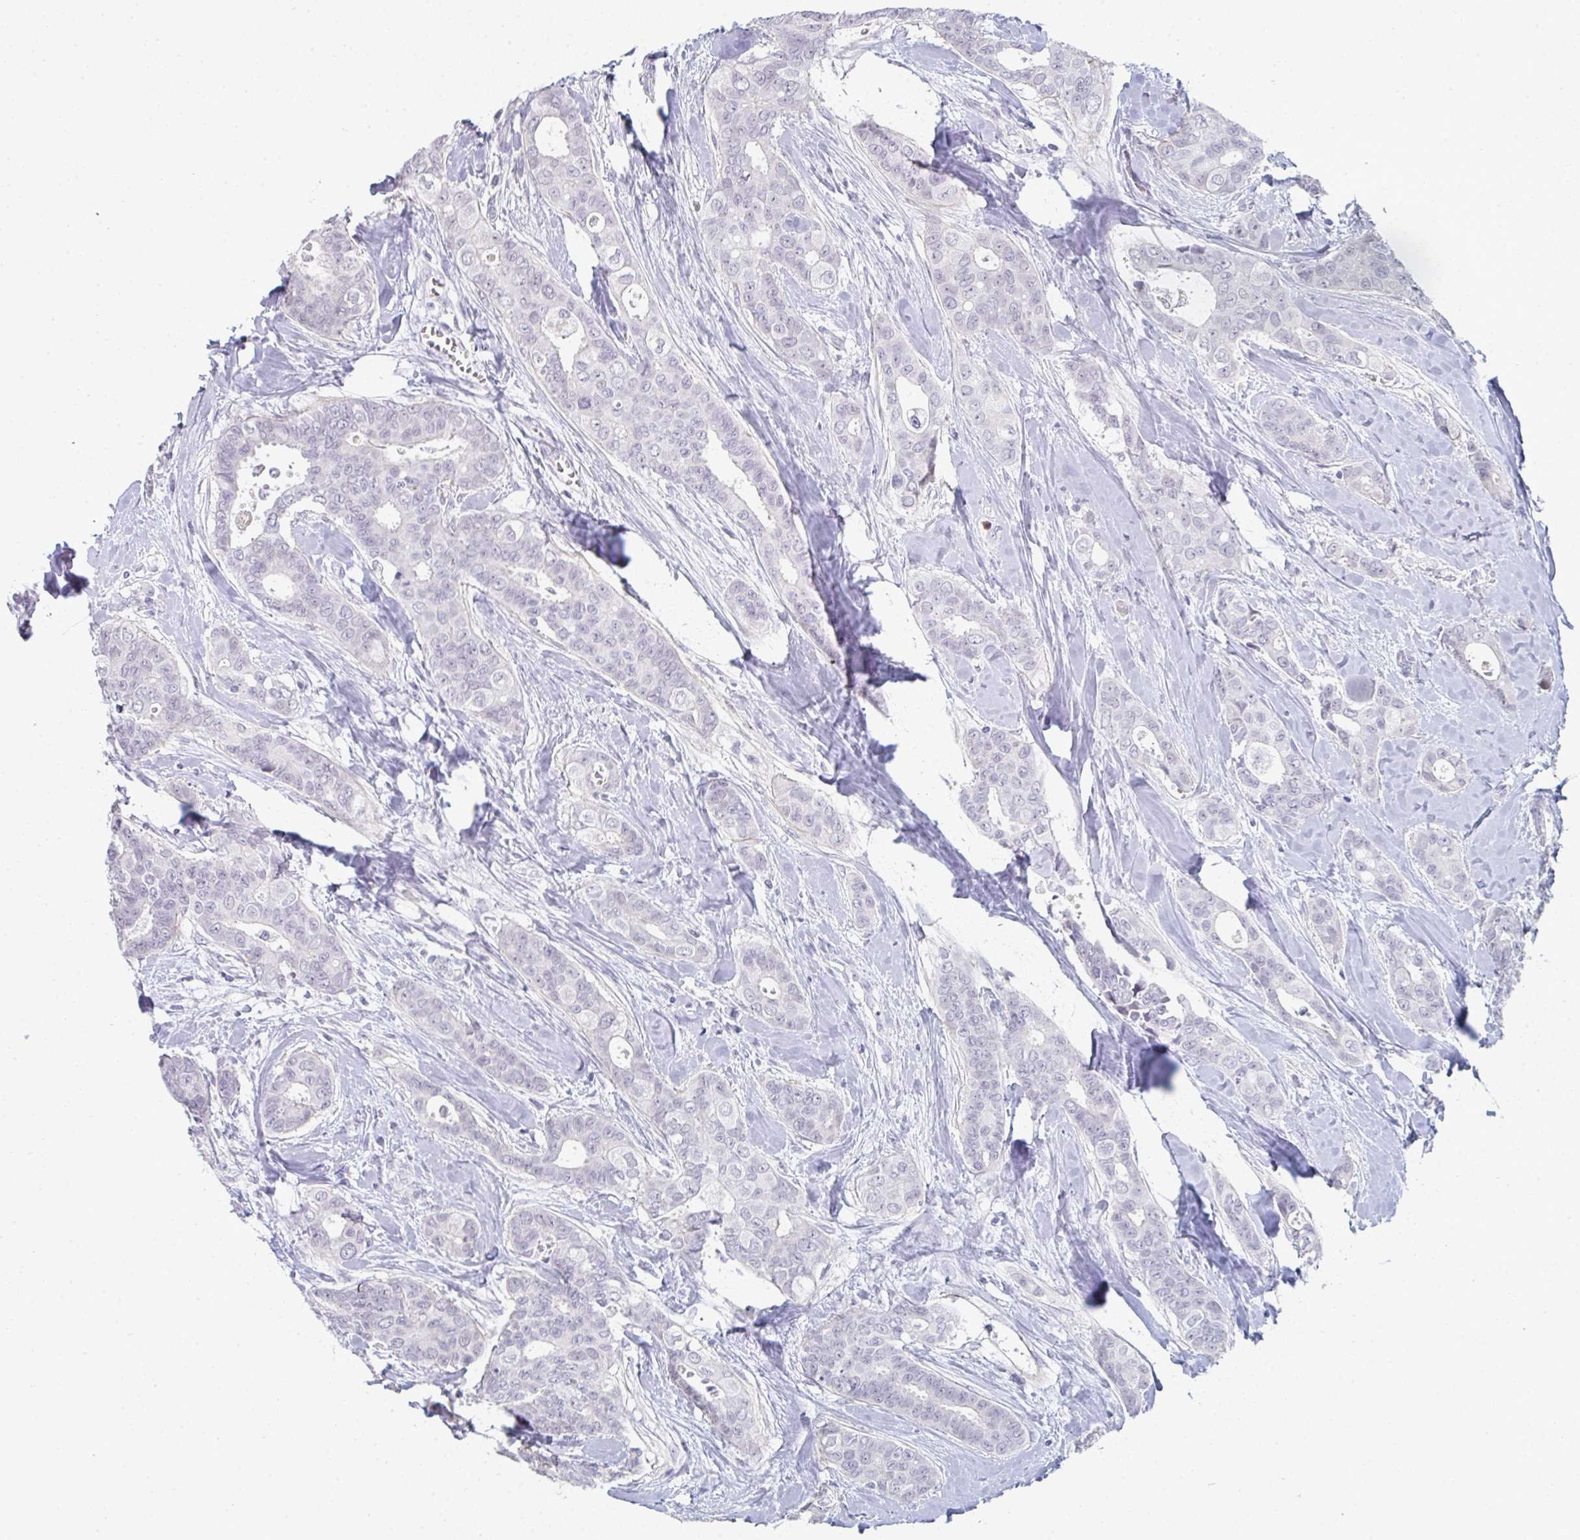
{"staining": {"intensity": "negative", "quantity": "none", "location": "none"}, "tissue": "breast cancer", "cell_type": "Tumor cells", "image_type": "cancer", "snomed": [{"axis": "morphology", "description": "Duct carcinoma"}, {"axis": "topography", "description": "Breast"}], "caption": "An IHC micrograph of breast infiltrating ductal carcinoma is shown. There is no staining in tumor cells of breast infiltrating ductal carcinoma. (Immunohistochemistry, brightfield microscopy, high magnification).", "gene": "A1CF", "patient": {"sex": "female", "age": 45}}